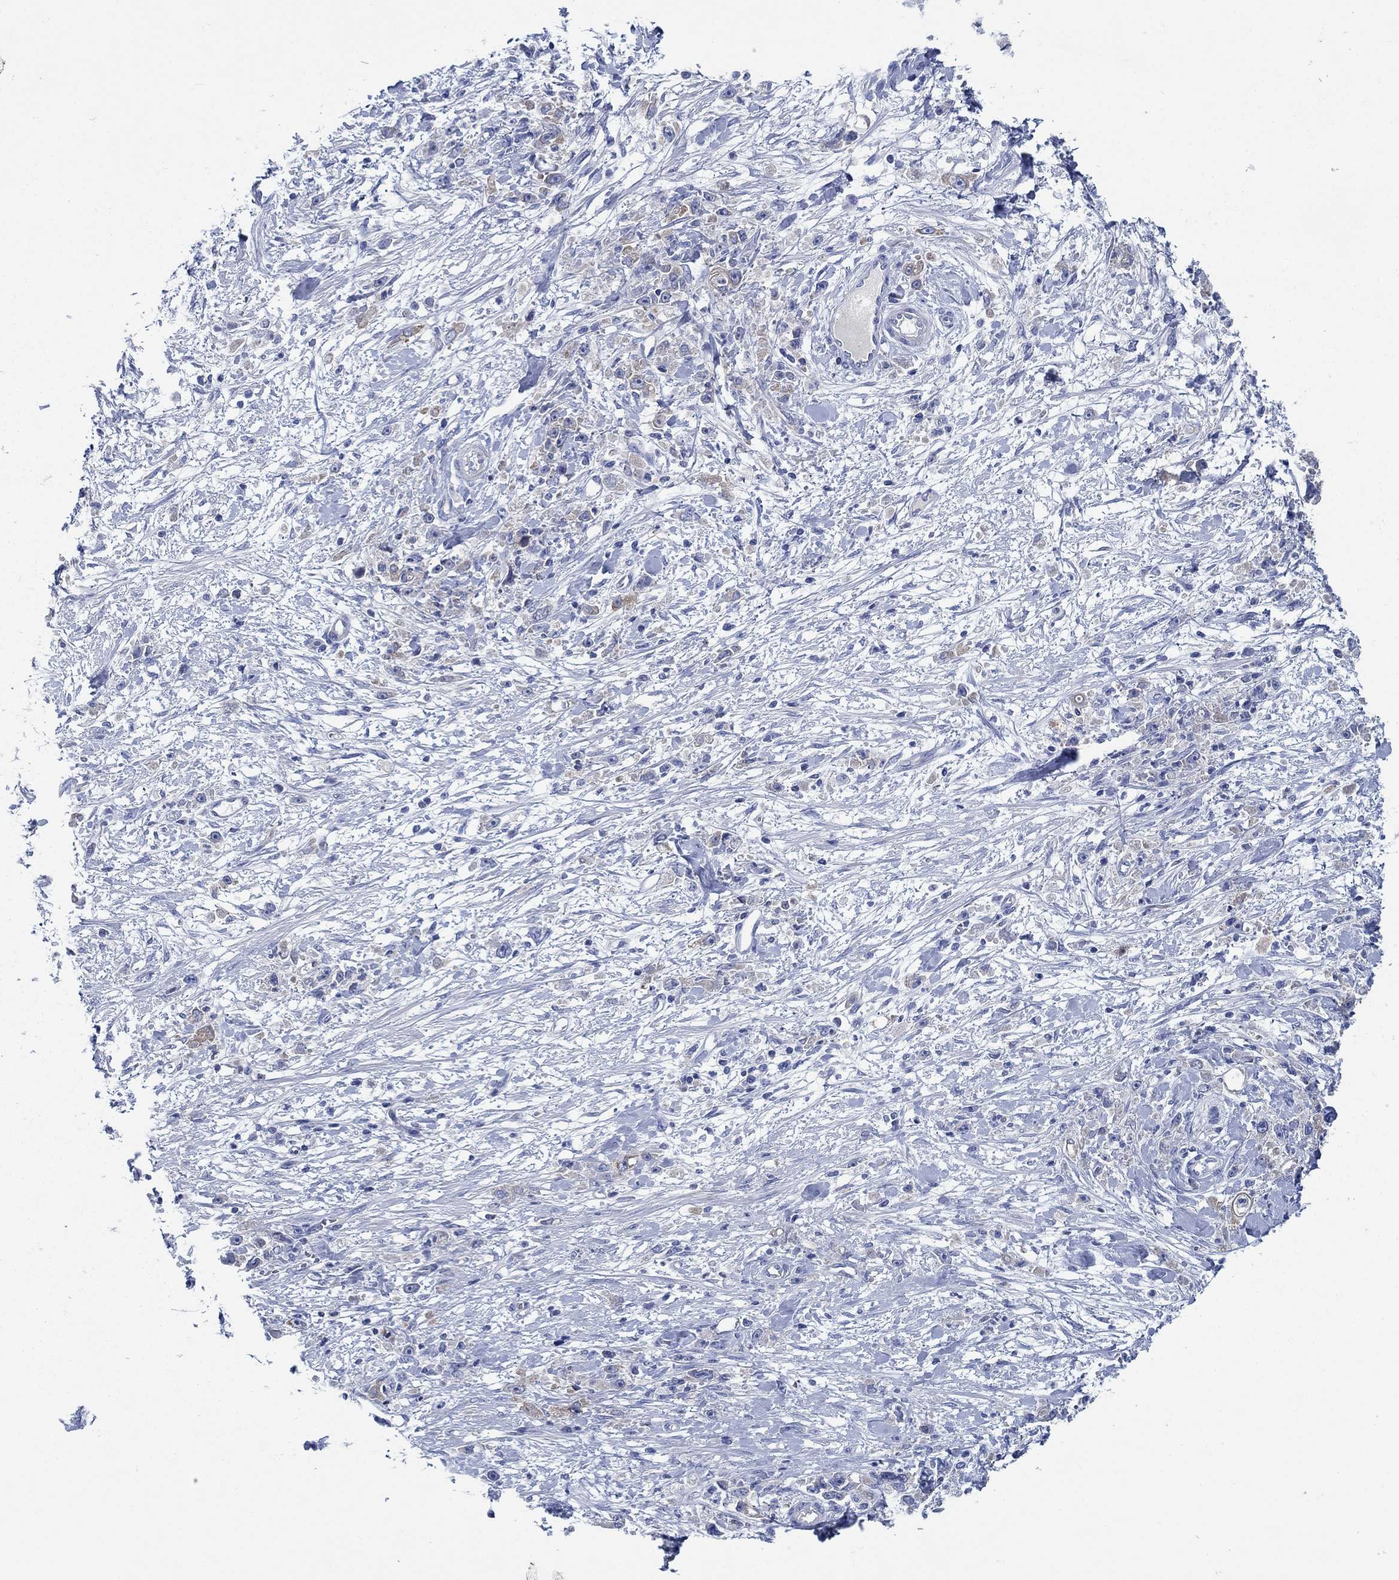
{"staining": {"intensity": "weak", "quantity": ">75%", "location": "cytoplasmic/membranous"}, "tissue": "stomach cancer", "cell_type": "Tumor cells", "image_type": "cancer", "snomed": [{"axis": "morphology", "description": "Adenocarcinoma, NOS"}, {"axis": "topography", "description": "Stomach"}], "caption": "A brown stain highlights weak cytoplasmic/membranous staining of a protein in stomach cancer tumor cells.", "gene": "TRIM16", "patient": {"sex": "female", "age": 59}}